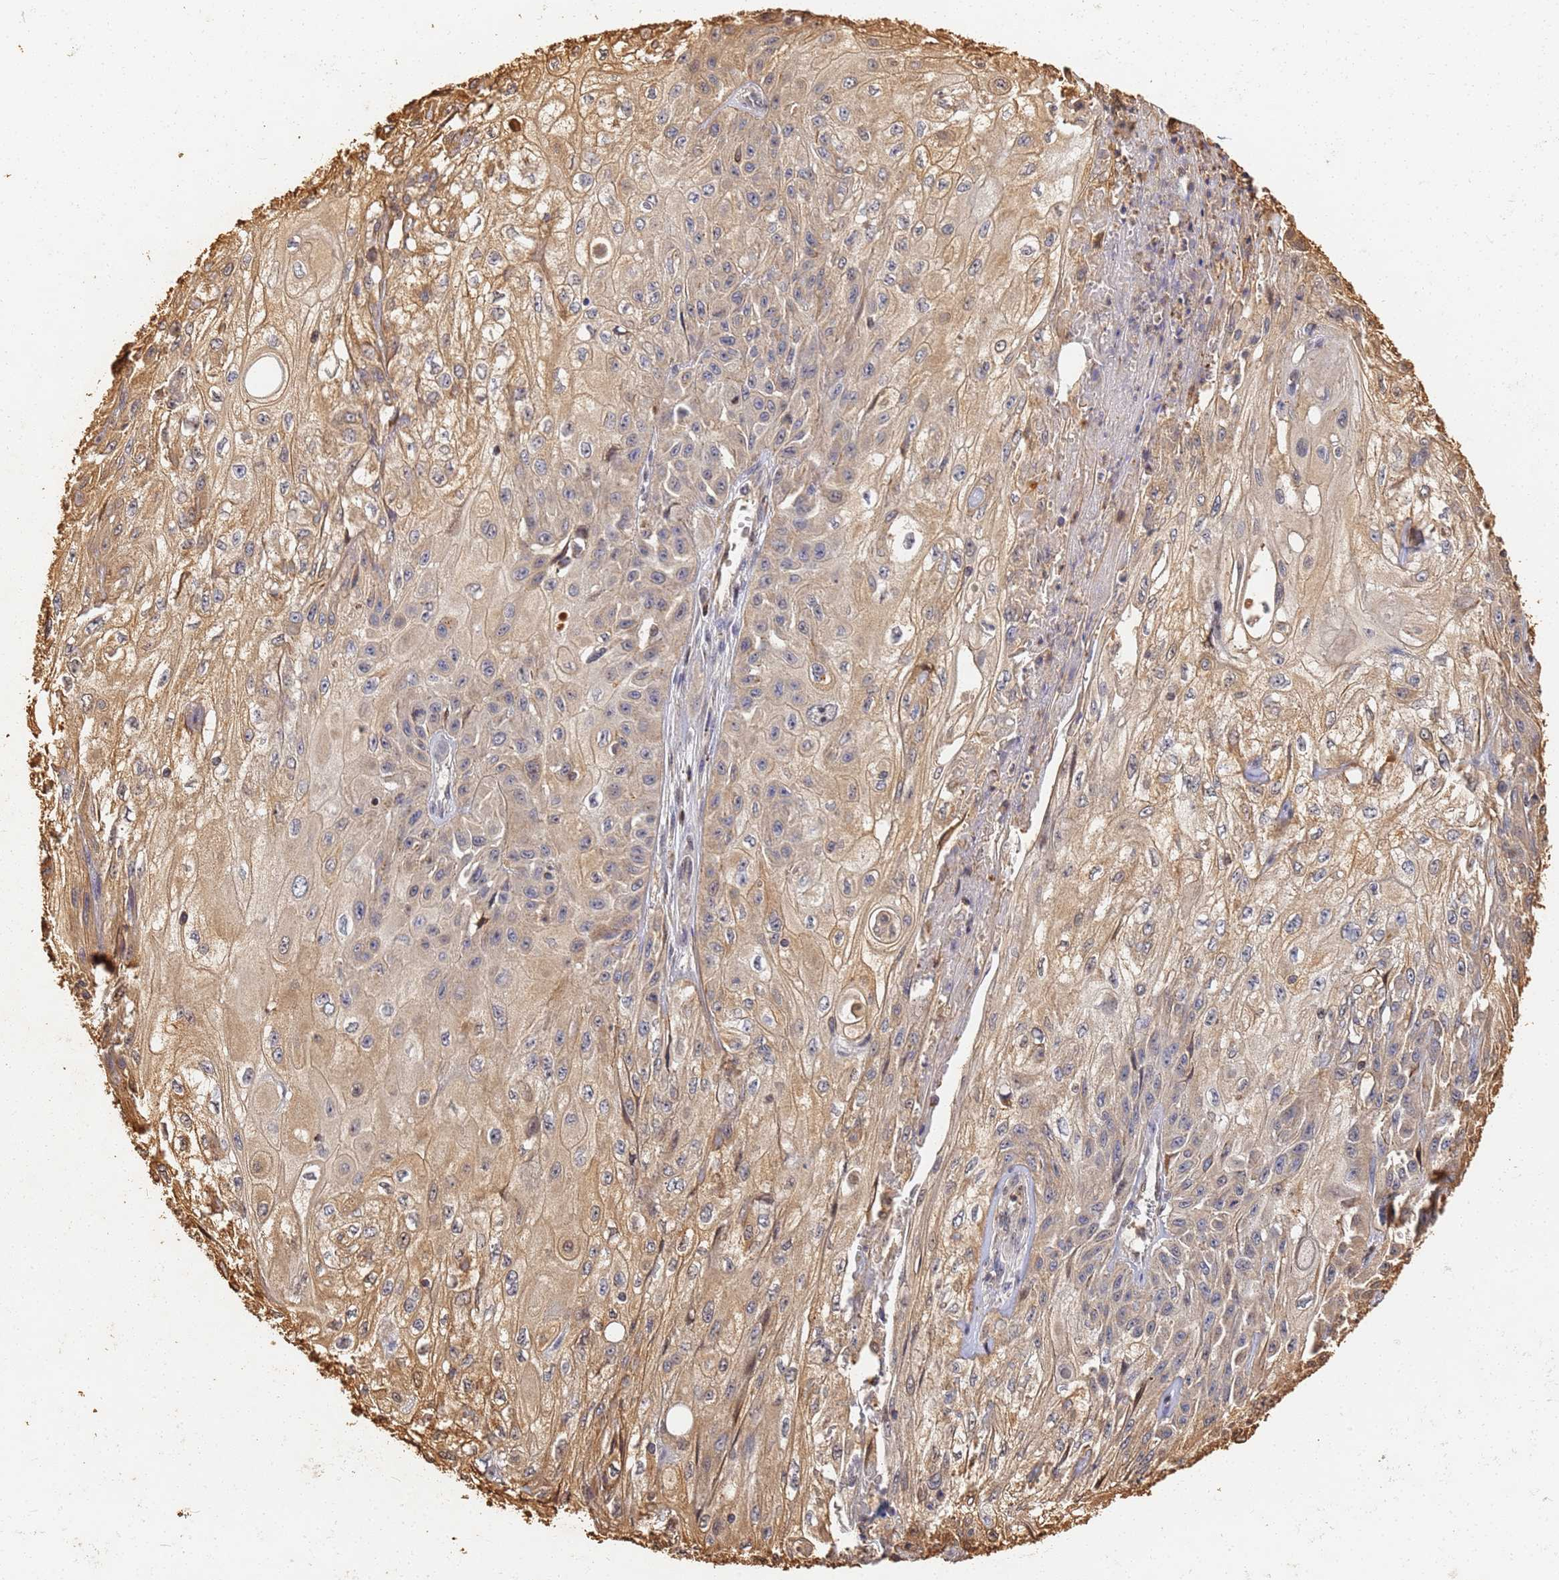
{"staining": {"intensity": "moderate", "quantity": "25%-75%", "location": "cytoplasmic/membranous"}, "tissue": "skin cancer", "cell_type": "Tumor cells", "image_type": "cancer", "snomed": [{"axis": "morphology", "description": "Squamous cell carcinoma, NOS"}, {"axis": "morphology", "description": "Squamous cell carcinoma, metastatic, NOS"}, {"axis": "topography", "description": "Skin"}, {"axis": "topography", "description": "Lymph node"}], "caption": "Moderate cytoplasmic/membranous positivity for a protein is appreciated in about 25%-75% of tumor cells of skin metastatic squamous cell carcinoma using immunohistochemistry (IHC).", "gene": "JAK2", "patient": {"sex": "male", "age": 75}}